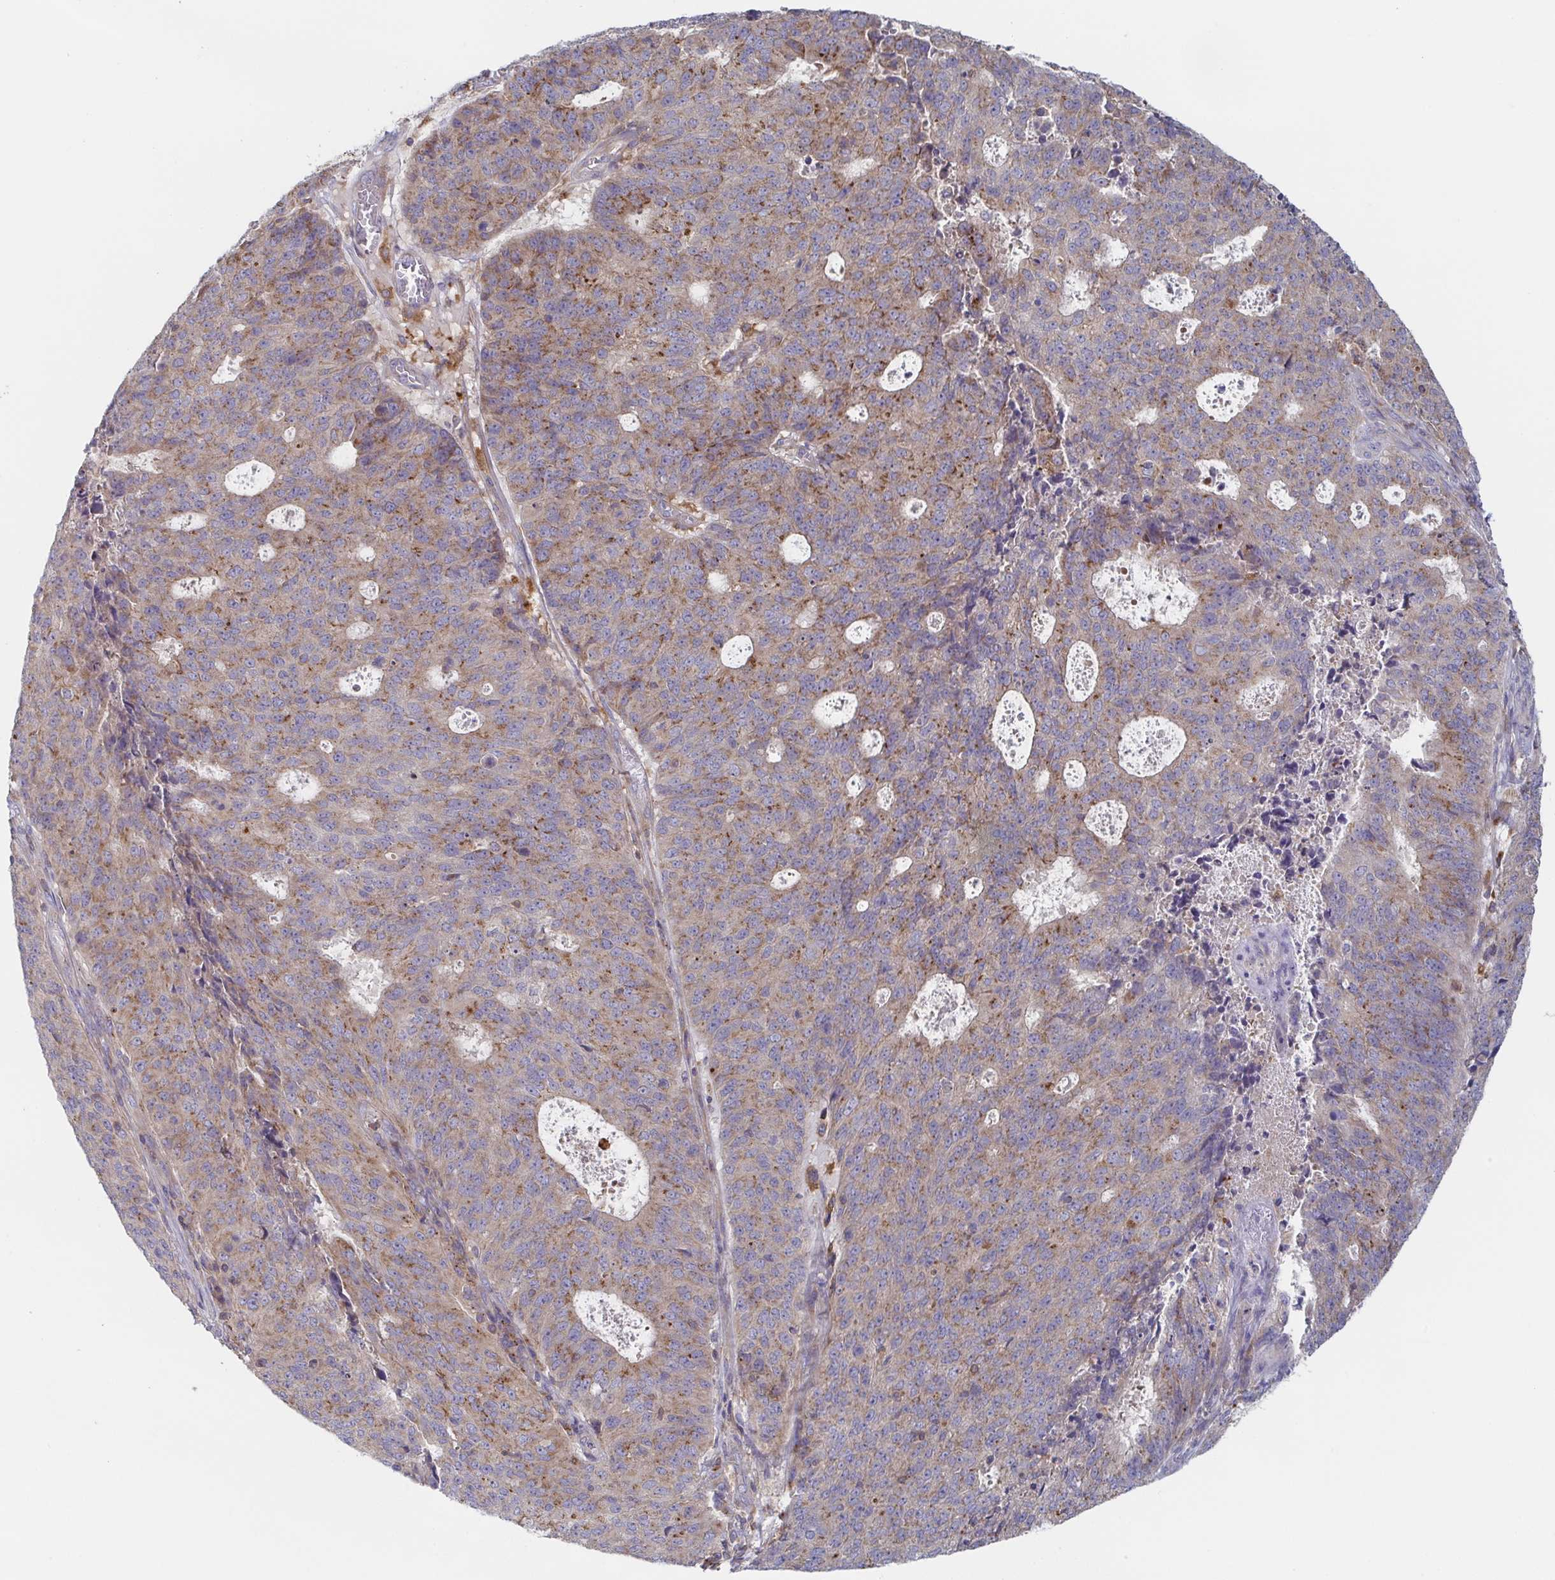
{"staining": {"intensity": "weak", "quantity": "25%-75%", "location": "cytoplasmic/membranous"}, "tissue": "endometrial cancer", "cell_type": "Tumor cells", "image_type": "cancer", "snomed": [{"axis": "morphology", "description": "Adenocarcinoma, NOS"}, {"axis": "topography", "description": "Endometrium"}], "caption": "There is low levels of weak cytoplasmic/membranous positivity in tumor cells of endometrial cancer (adenocarcinoma), as demonstrated by immunohistochemical staining (brown color).", "gene": "TUFT1", "patient": {"sex": "female", "age": 82}}